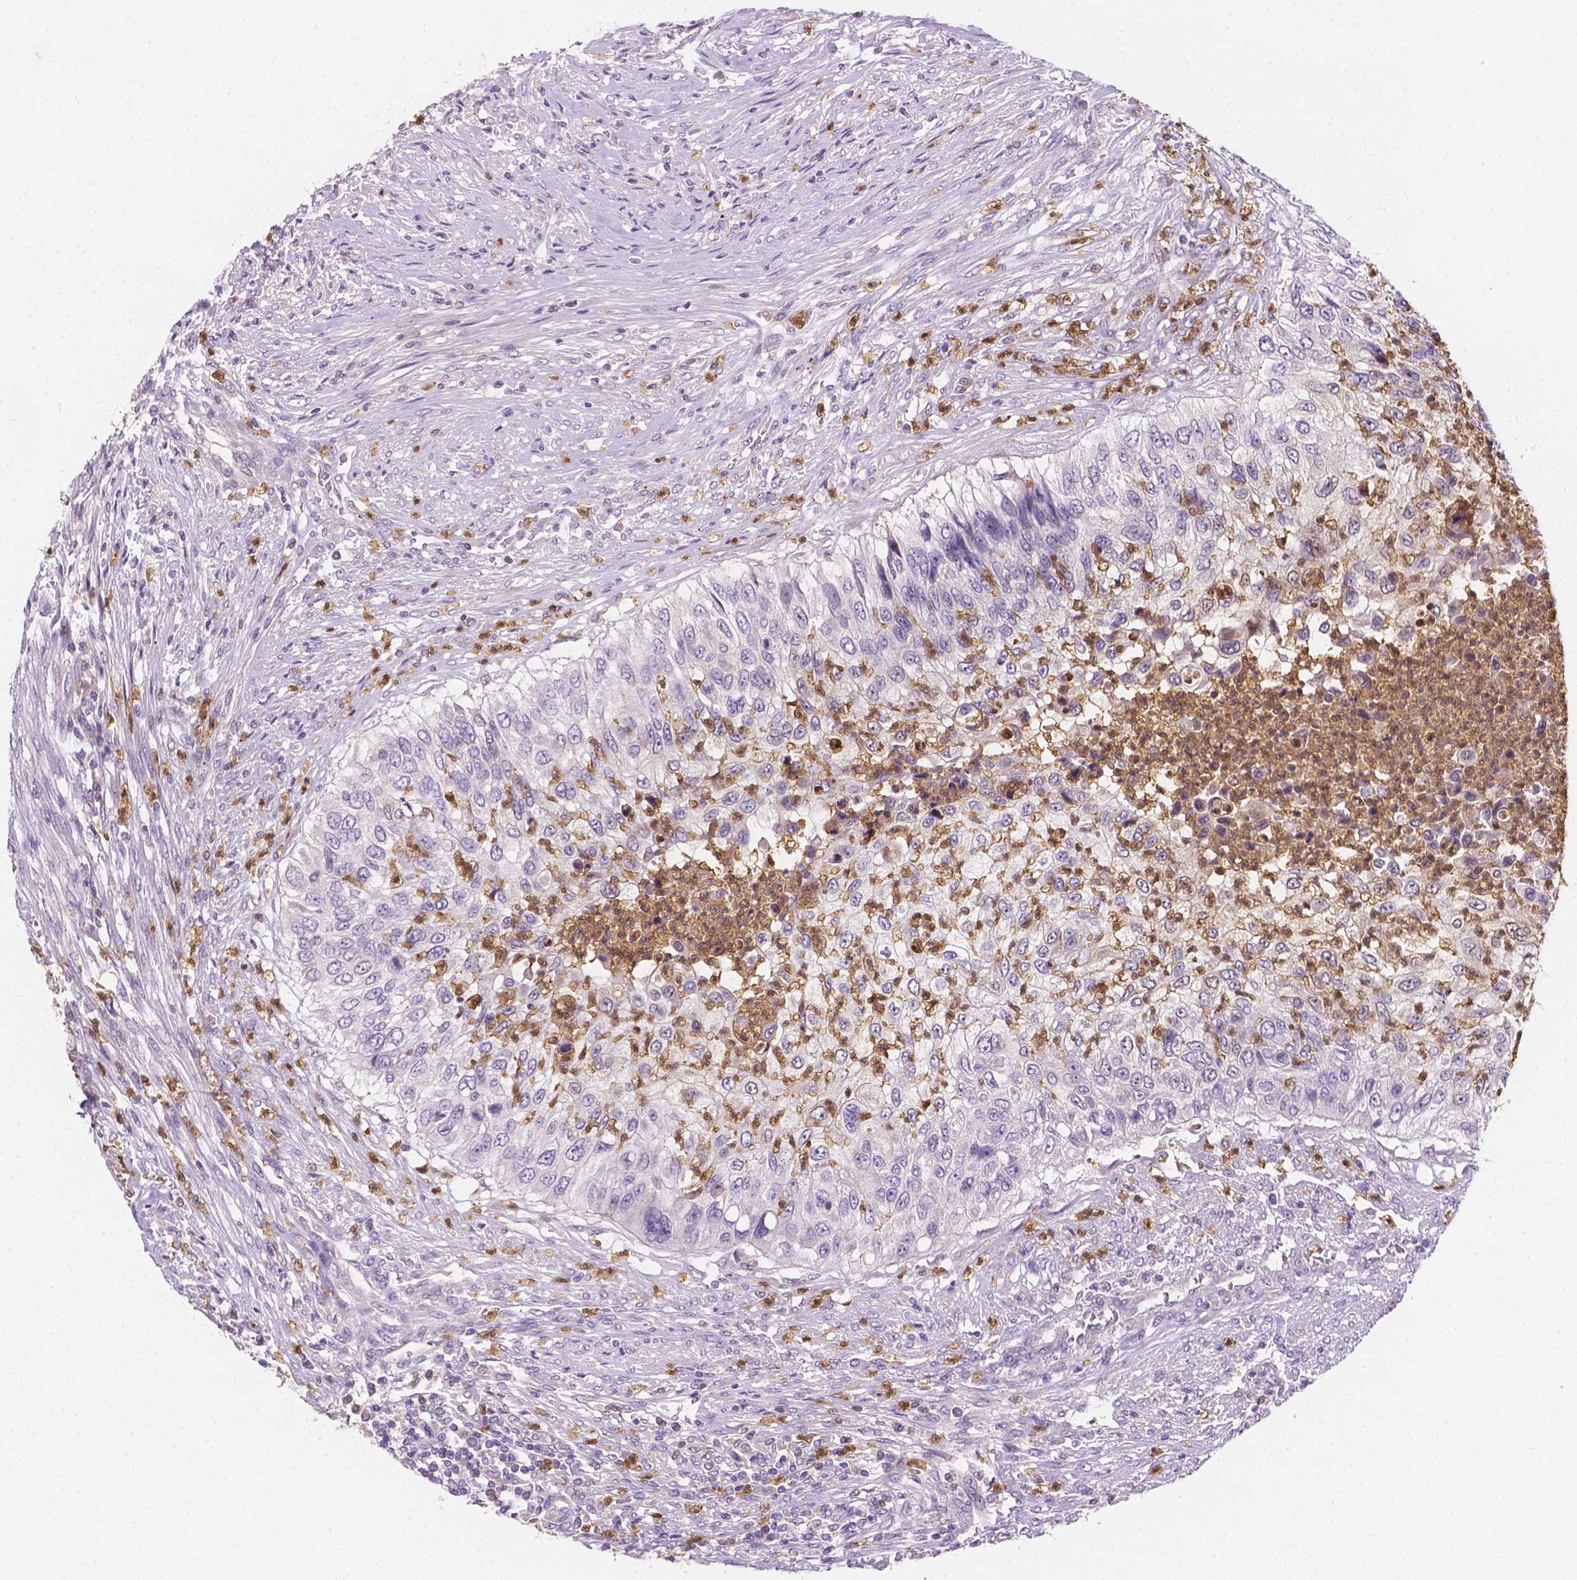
{"staining": {"intensity": "negative", "quantity": "none", "location": "none"}, "tissue": "urothelial cancer", "cell_type": "Tumor cells", "image_type": "cancer", "snomed": [{"axis": "morphology", "description": "Urothelial carcinoma, High grade"}, {"axis": "topography", "description": "Urinary bladder"}], "caption": "This is an IHC image of urothelial carcinoma (high-grade). There is no positivity in tumor cells.", "gene": "ZNRD2", "patient": {"sex": "female", "age": 60}}